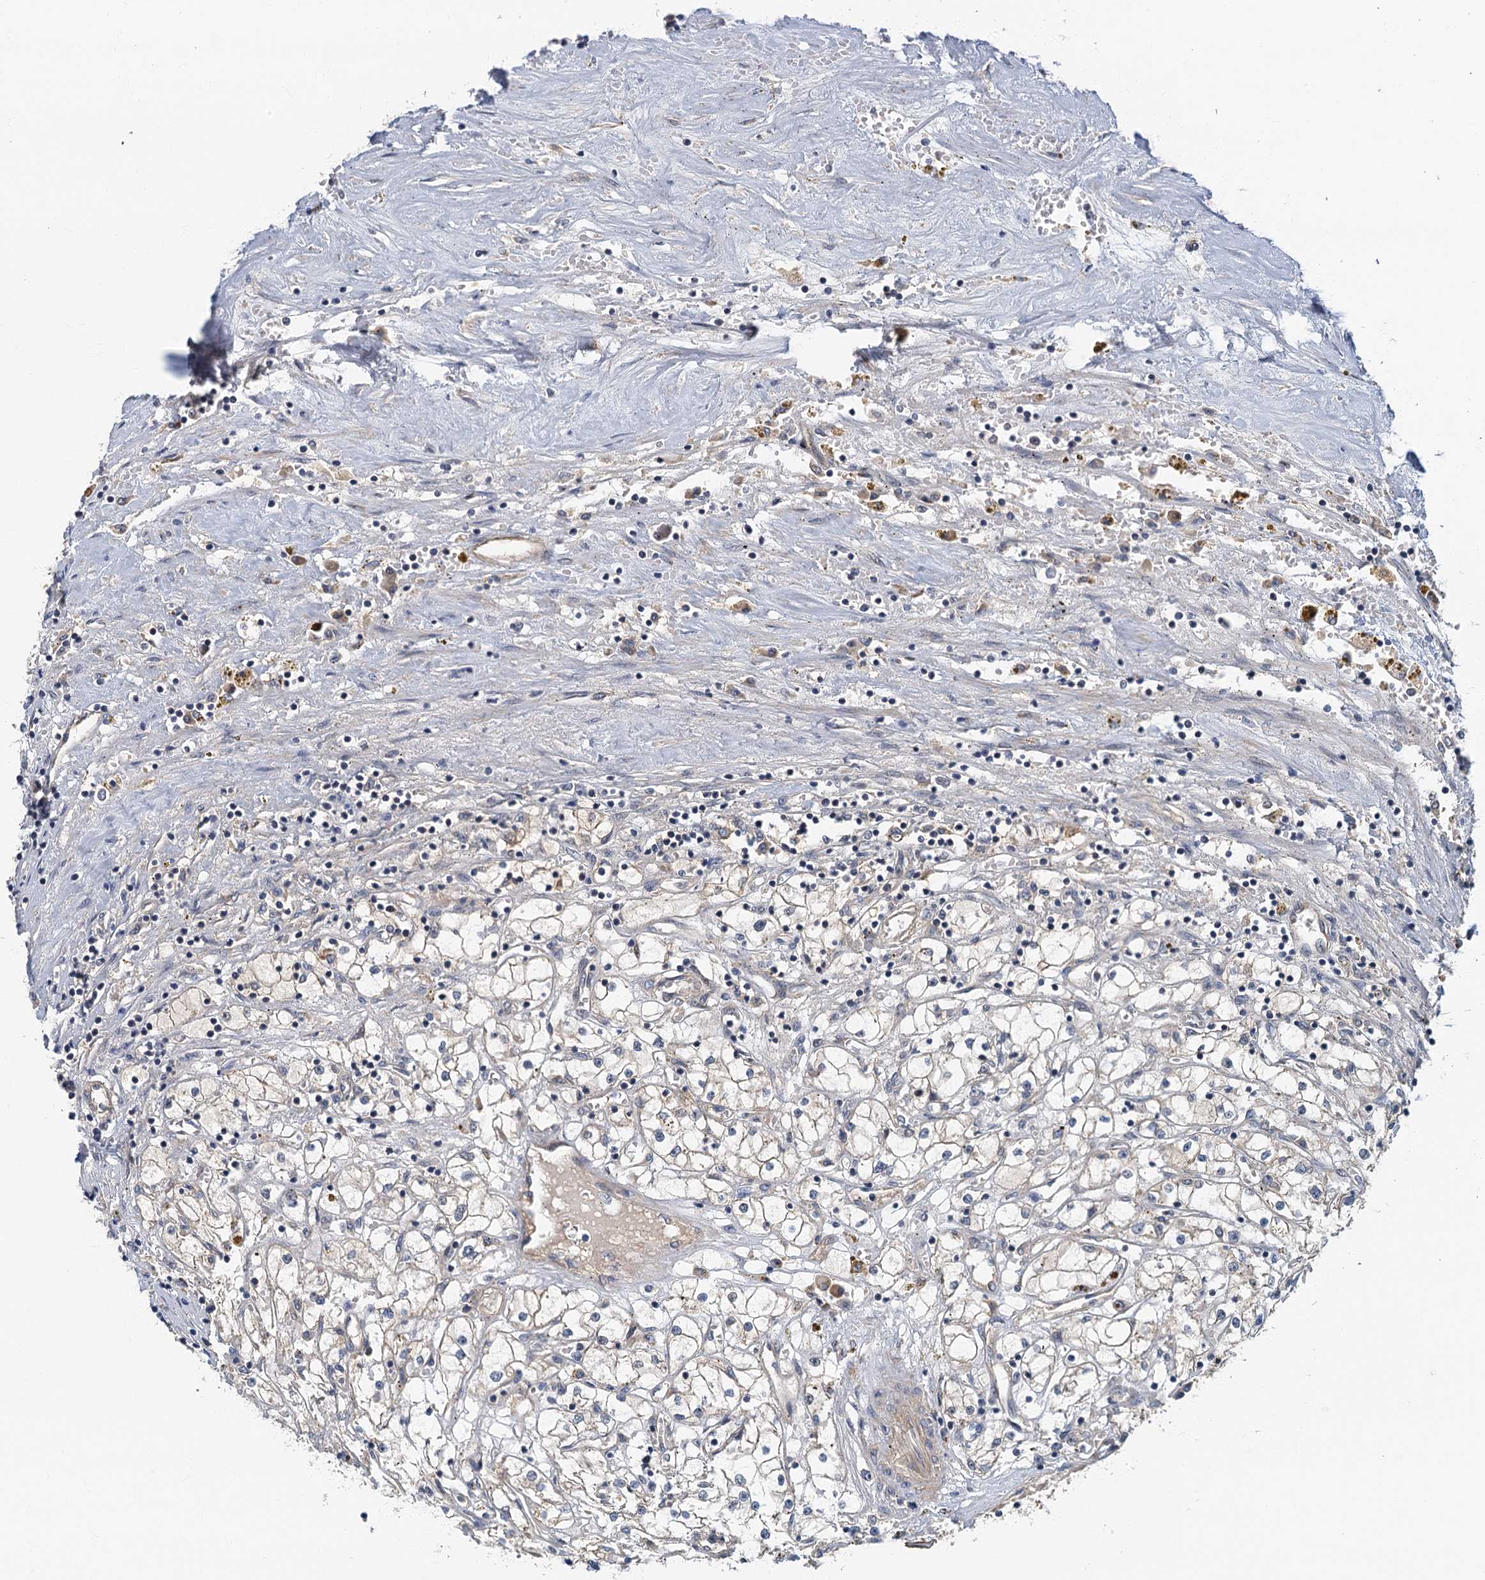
{"staining": {"intensity": "negative", "quantity": "none", "location": "none"}, "tissue": "renal cancer", "cell_type": "Tumor cells", "image_type": "cancer", "snomed": [{"axis": "morphology", "description": "Adenocarcinoma, NOS"}, {"axis": "topography", "description": "Kidney"}], "caption": "An immunohistochemistry histopathology image of renal cancer (adenocarcinoma) is shown. There is no staining in tumor cells of renal cancer (adenocarcinoma). The staining is performed using DAB (3,3'-diaminobenzidine) brown chromogen with nuclei counter-stained in using hematoxylin.", "gene": "CKAP2L", "patient": {"sex": "male", "age": 56}}